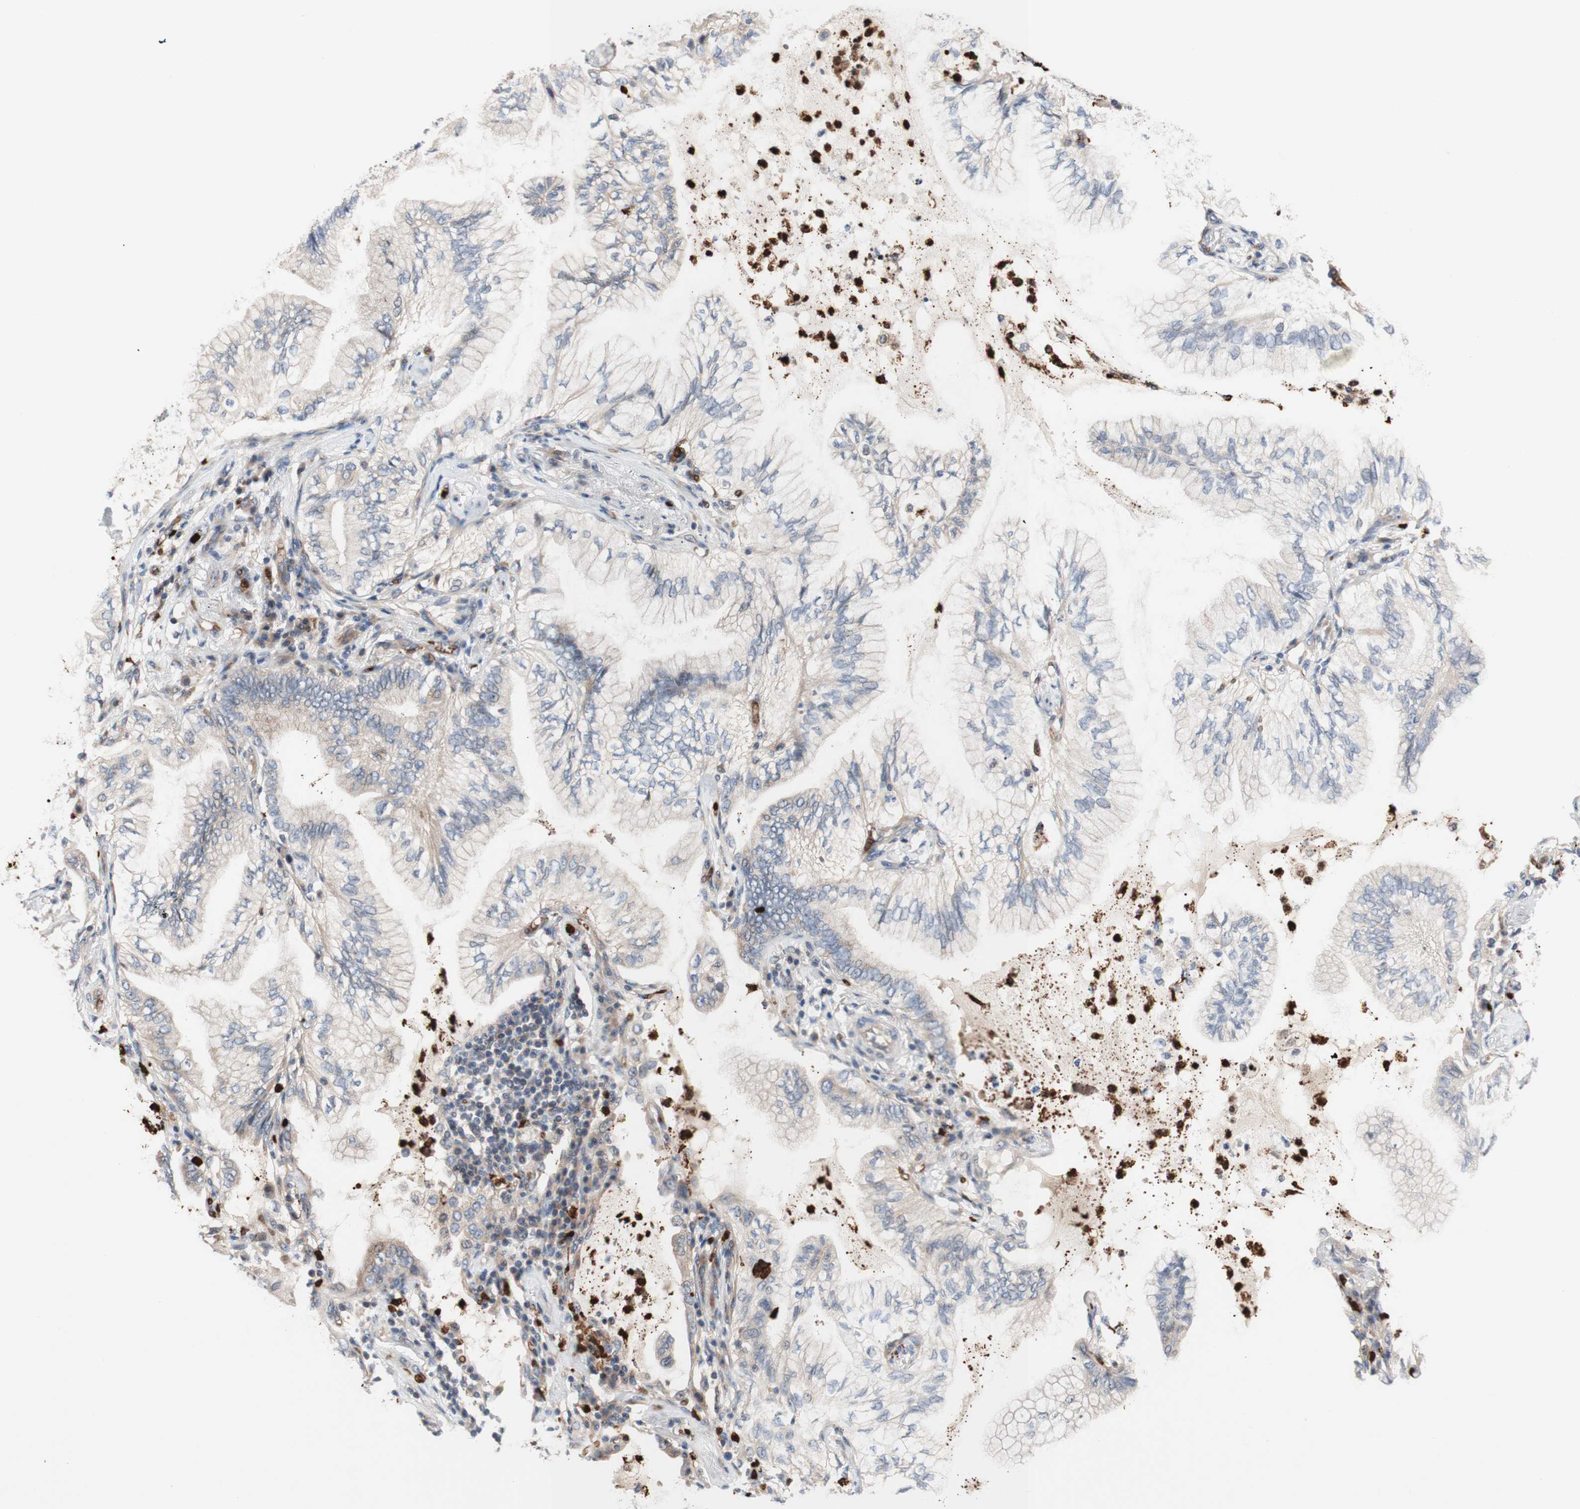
{"staining": {"intensity": "moderate", "quantity": "<25%", "location": "cytoplasmic/membranous"}, "tissue": "lung cancer", "cell_type": "Tumor cells", "image_type": "cancer", "snomed": [{"axis": "morphology", "description": "Normal tissue, NOS"}, {"axis": "morphology", "description": "Adenocarcinoma, NOS"}, {"axis": "topography", "description": "Bronchus"}, {"axis": "topography", "description": "Lung"}], "caption": "Approximately <25% of tumor cells in human lung adenocarcinoma demonstrate moderate cytoplasmic/membranous protein staining as visualized by brown immunohistochemical staining.", "gene": "USP9X", "patient": {"sex": "female", "age": 70}}